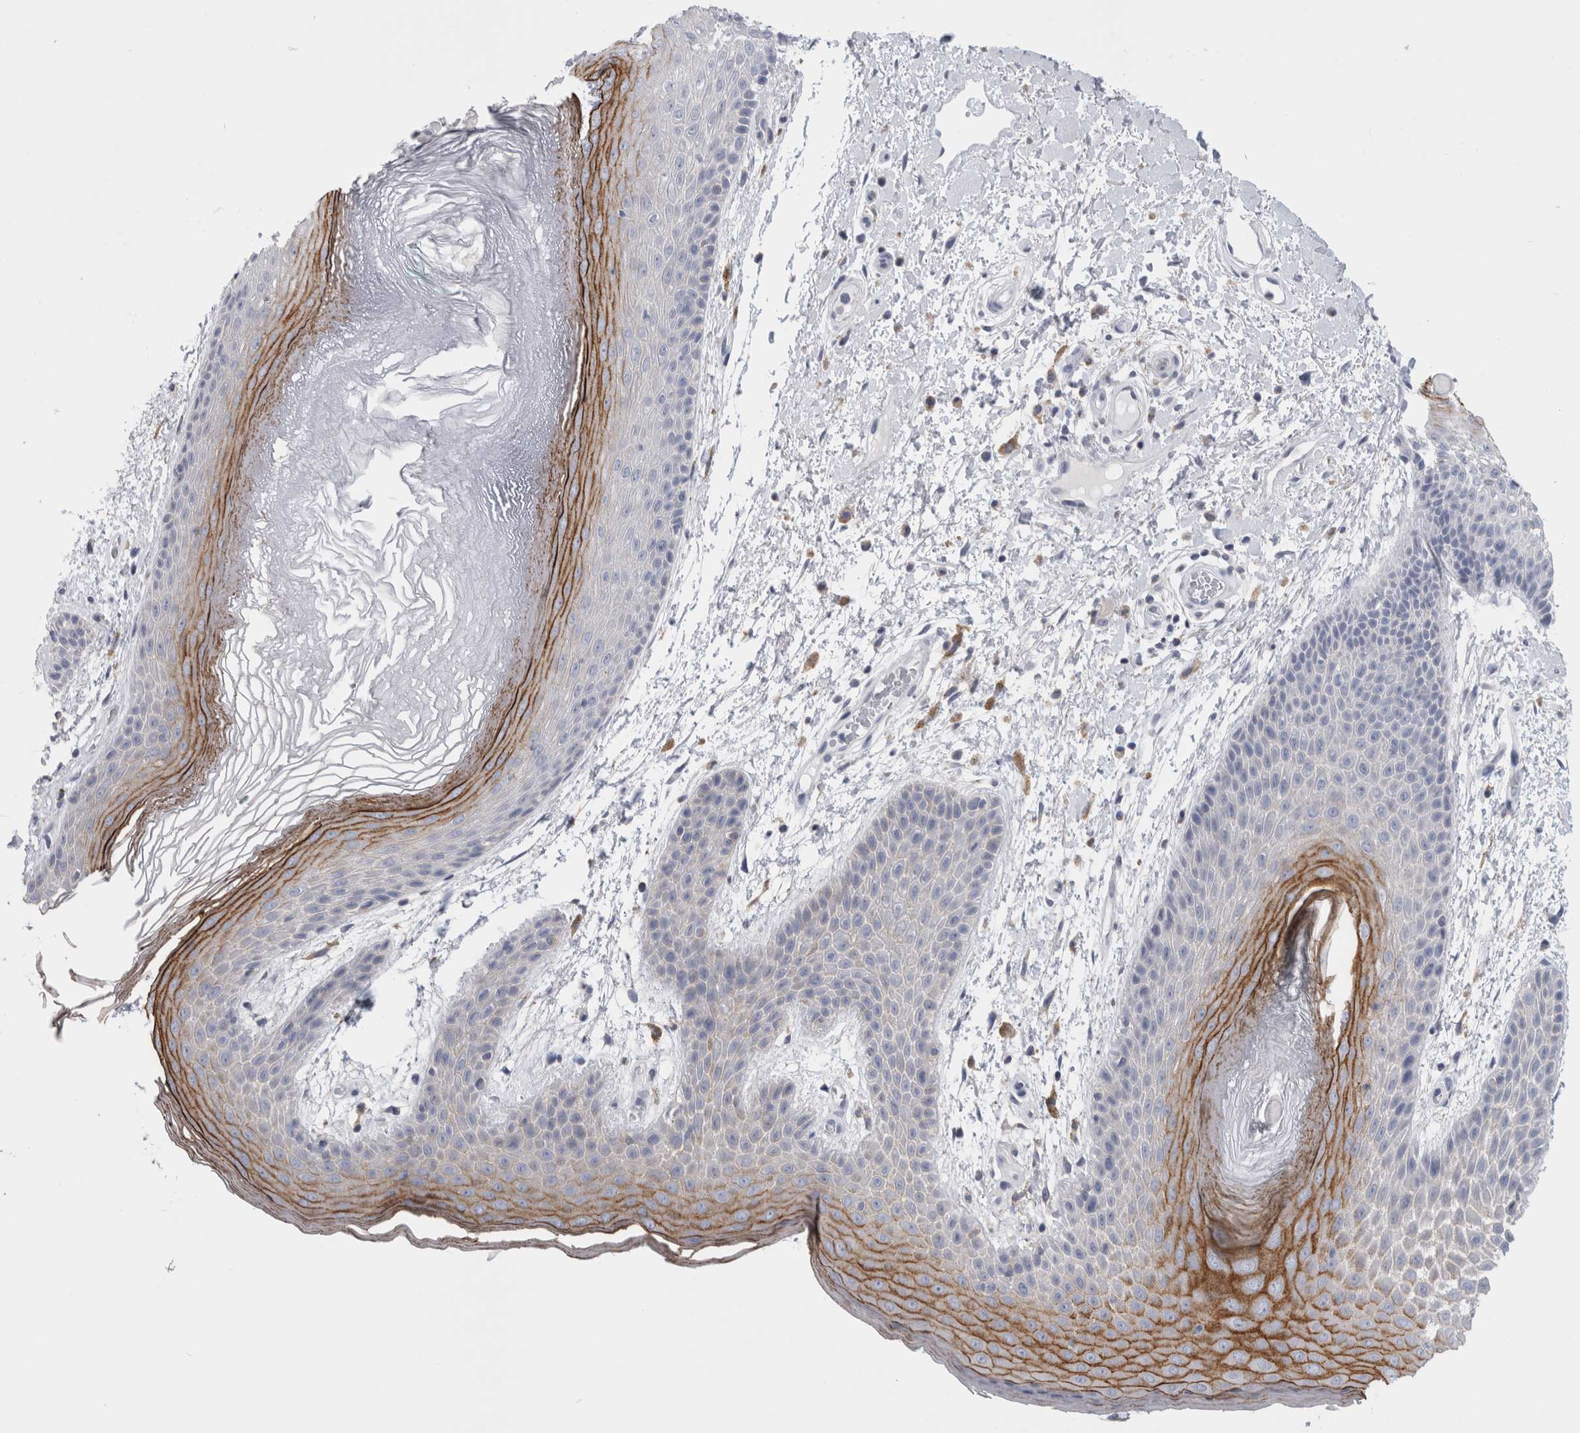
{"staining": {"intensity": "moderate", "quantity": "<25%", "location": "cytoplasmic/membranous"}, "tissue": "skin", "cell_type": "Epidermal cells", "image_type": "normal", "snomed": [{"axis": "morphology", "description": "Normal tissue, NOS"}, {"axis": "topography", "description": "Anal"}], "caption": "Immunohistochemical staining of benign human skin displays <25% levels of moderate cytoplasmic/membranous protein positivity in approximately <25% of epidermal cells. The staining was performed using DAB to visualize the protein expression in brown, while the nuclei were stained in blue with hematoxylin (Magnification: 20x).", "gene": "ANKFY1", "patient": {"sex": "male", "age": 74}}